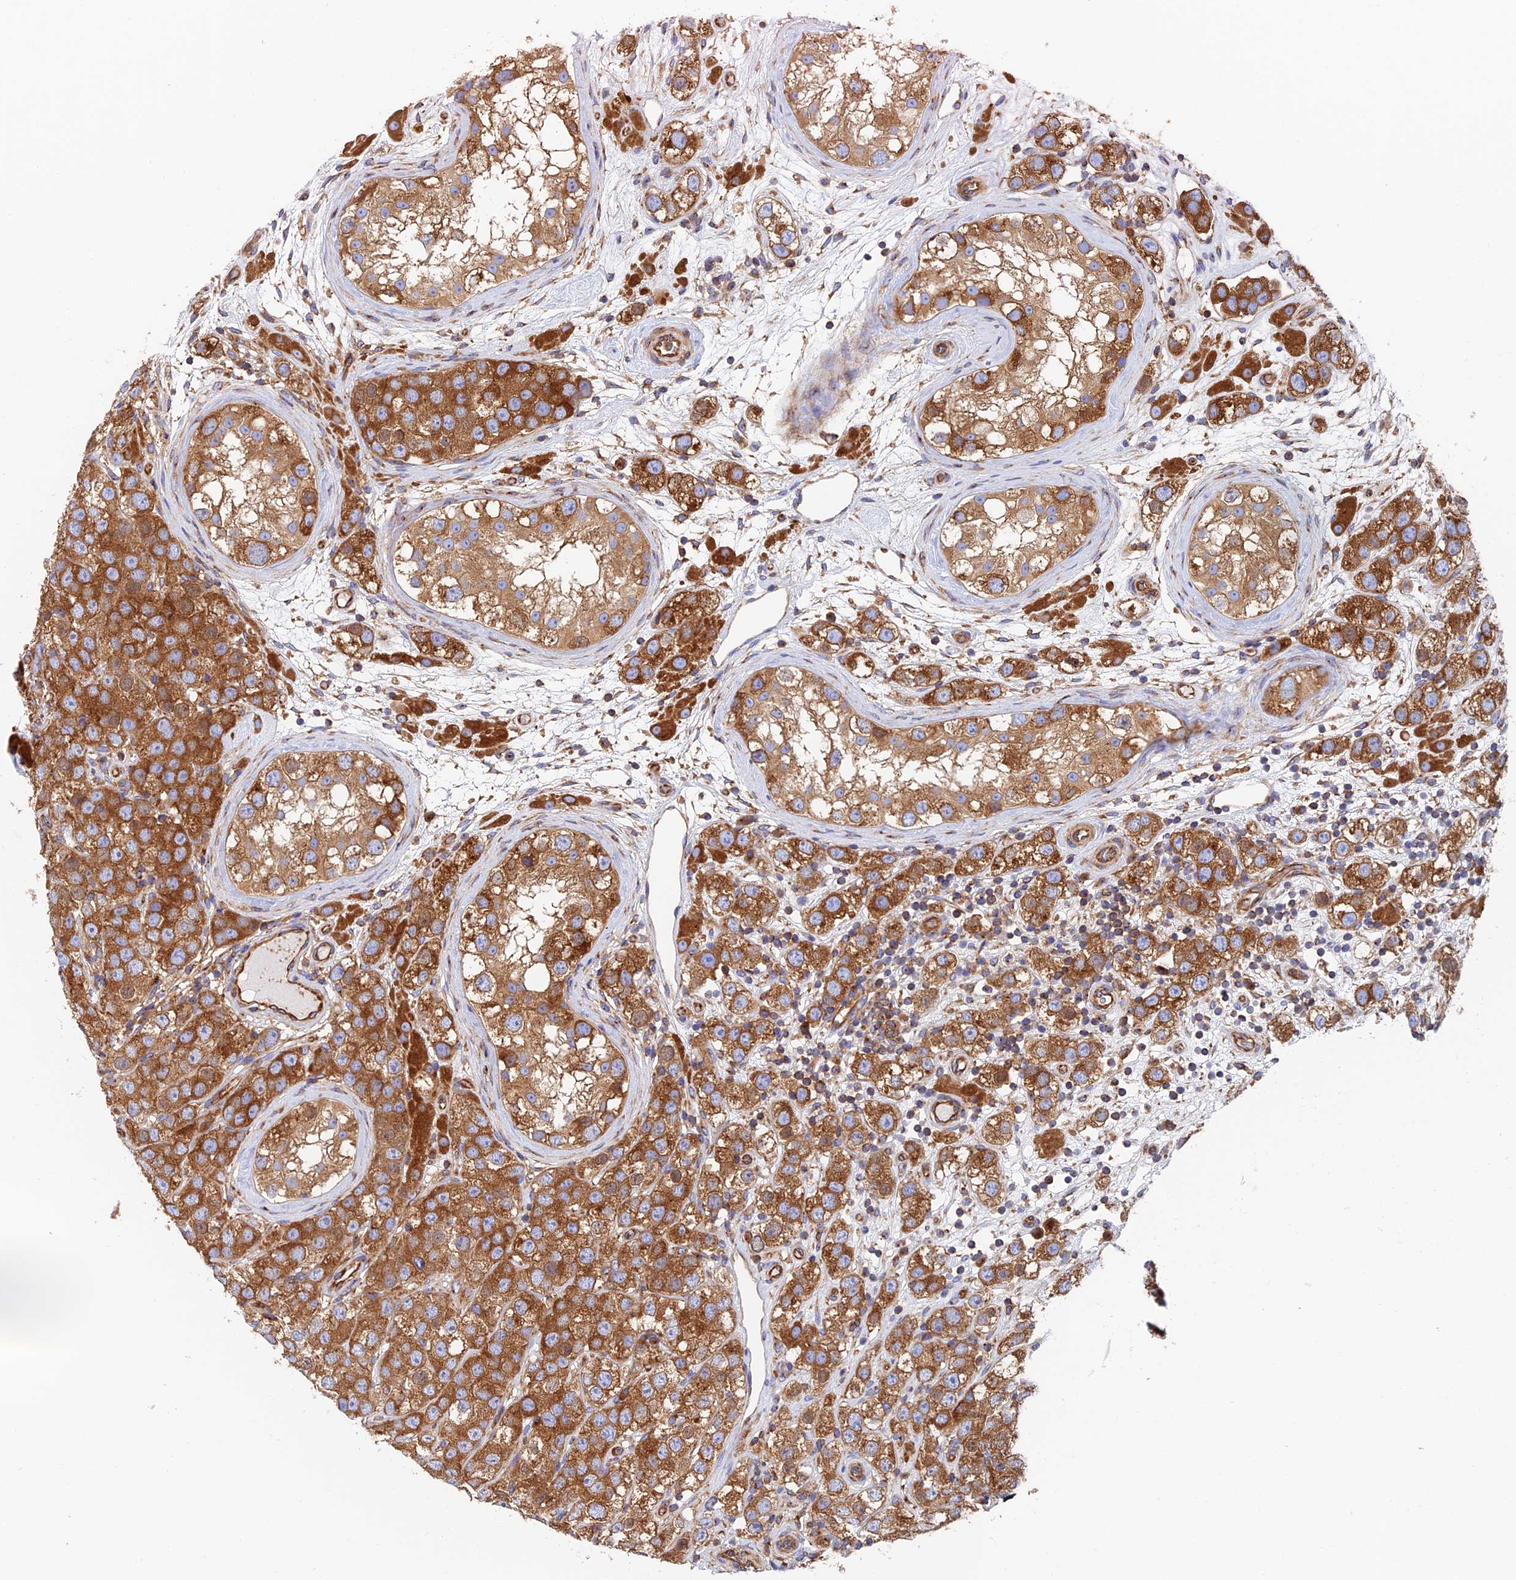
{"staining": {"intensity": "strong", "quantity": "25%-75%", "location": "cytoplasmic/membranous"}, "tissue": "testis cancer", "cell_type": "Tumor cells", "image_type": "cancer", "snomed": [{"axis": "morphology", "description": "Seminoma, NOS"}, {"axis": "topography", "description": "Testis"}], "caption": "Protein positivity by immunohistochemistry exhibits strong cytoplasmic/membranous positivity in approximately 25%-75% of tumor cells in testis cancer. (DAB IHC with brightfield microscopy, high magnification).", "gene": "DCTN2", "patient": {"sex": "male", "age": 28}}